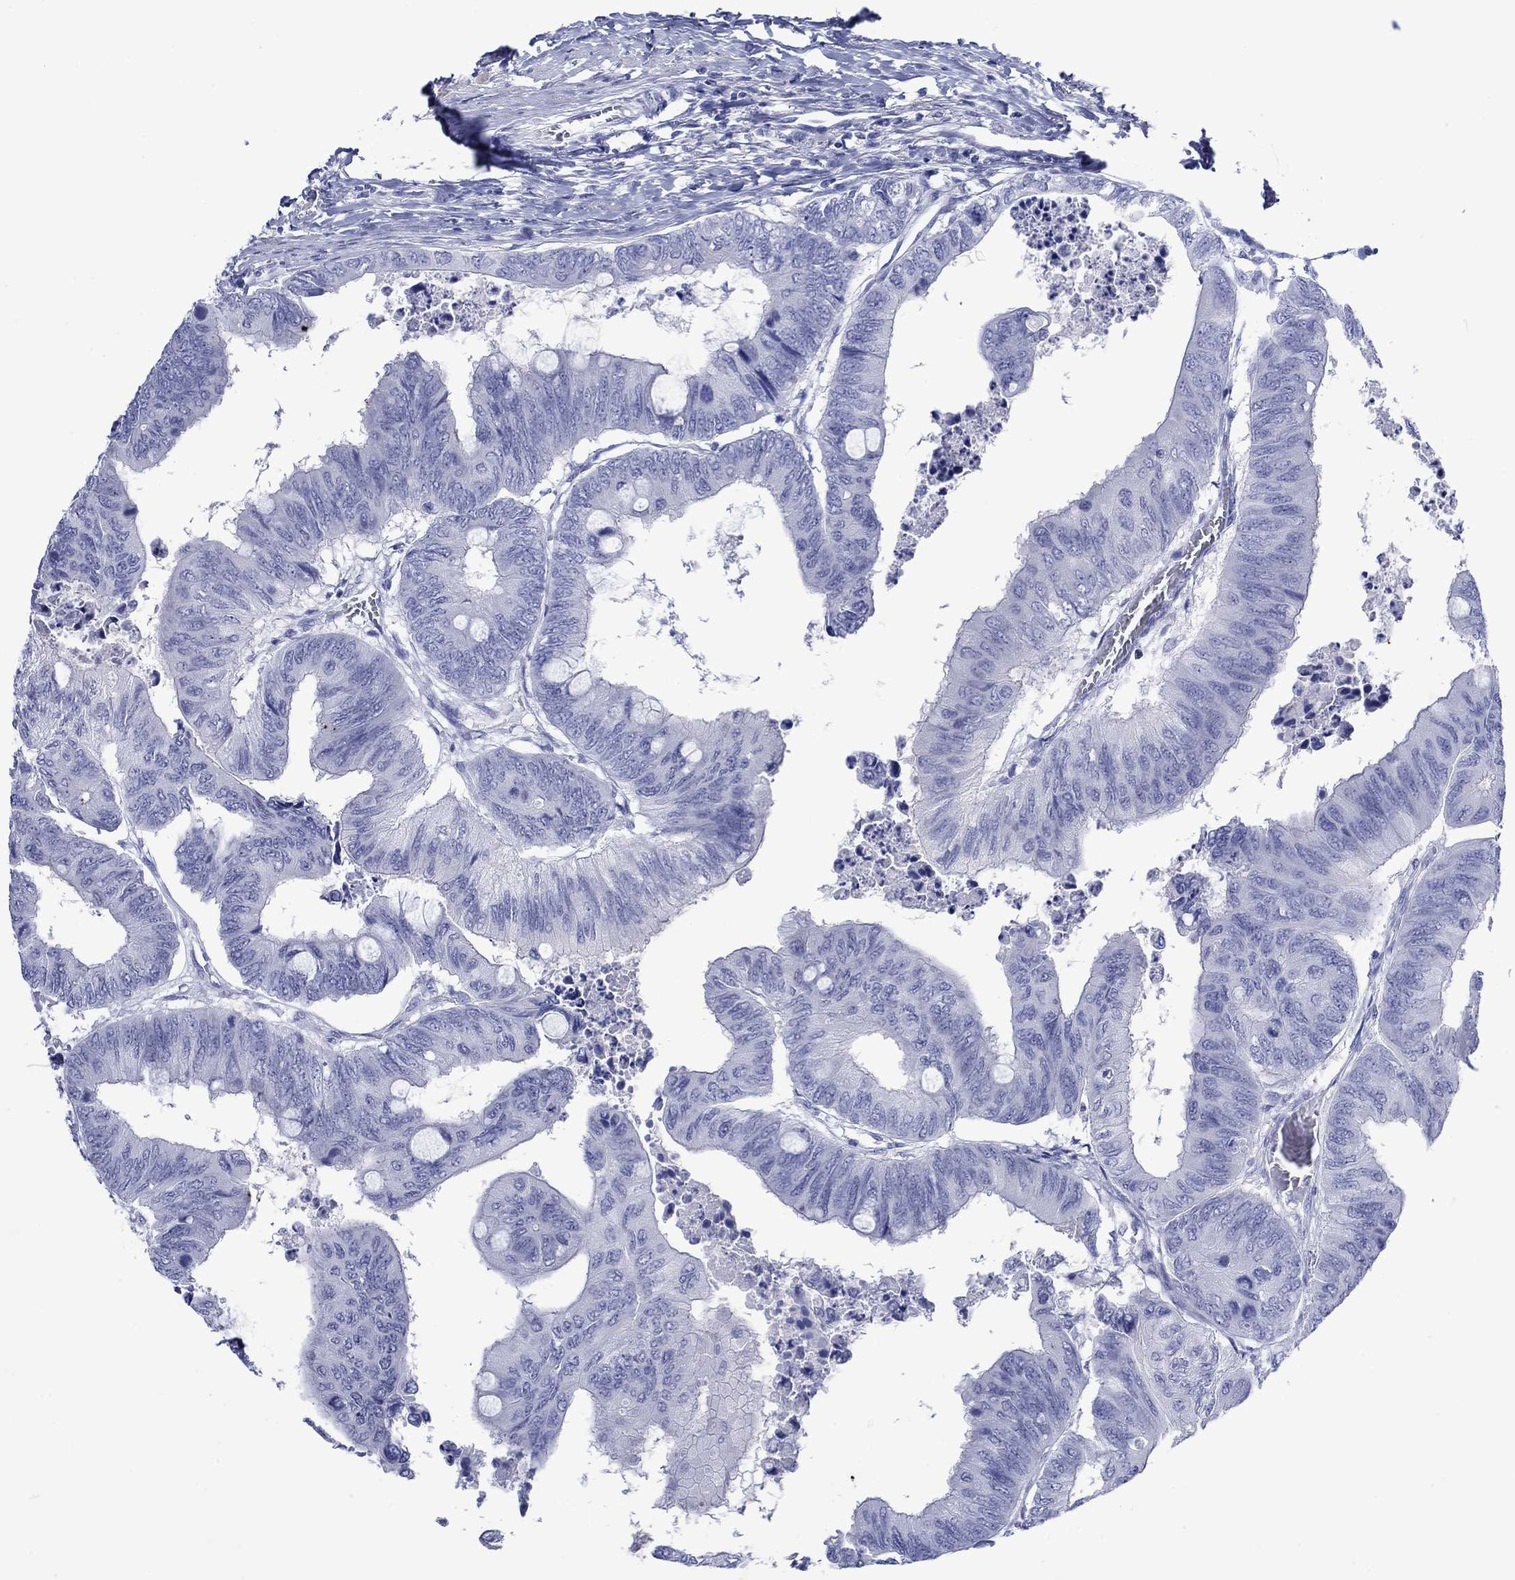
{"staining": {"intensity": "negative", "quantity": "none", "location": "none"}, "tissue": "colorectal cancer", "cell_type": "Tumor cells", "image_type": "cancer", "snomed": [{"axis": "morphology", "description": "Normal tissue, NOS"}, {"axis": "morphology", "description": "Adenocarcinoma, NOS"}, {"axis": "topography", "description": "Rectum"}, {"axis": "topography", "description": "Peripheral nerve tissue"}], "caption": "Immunohistochemical staining of colorectal cancer (adenocarcinoma) shows no significant expression in tumor cells.", "gene": "MLANA", "patient": {"sex": "male", "age": 92}}